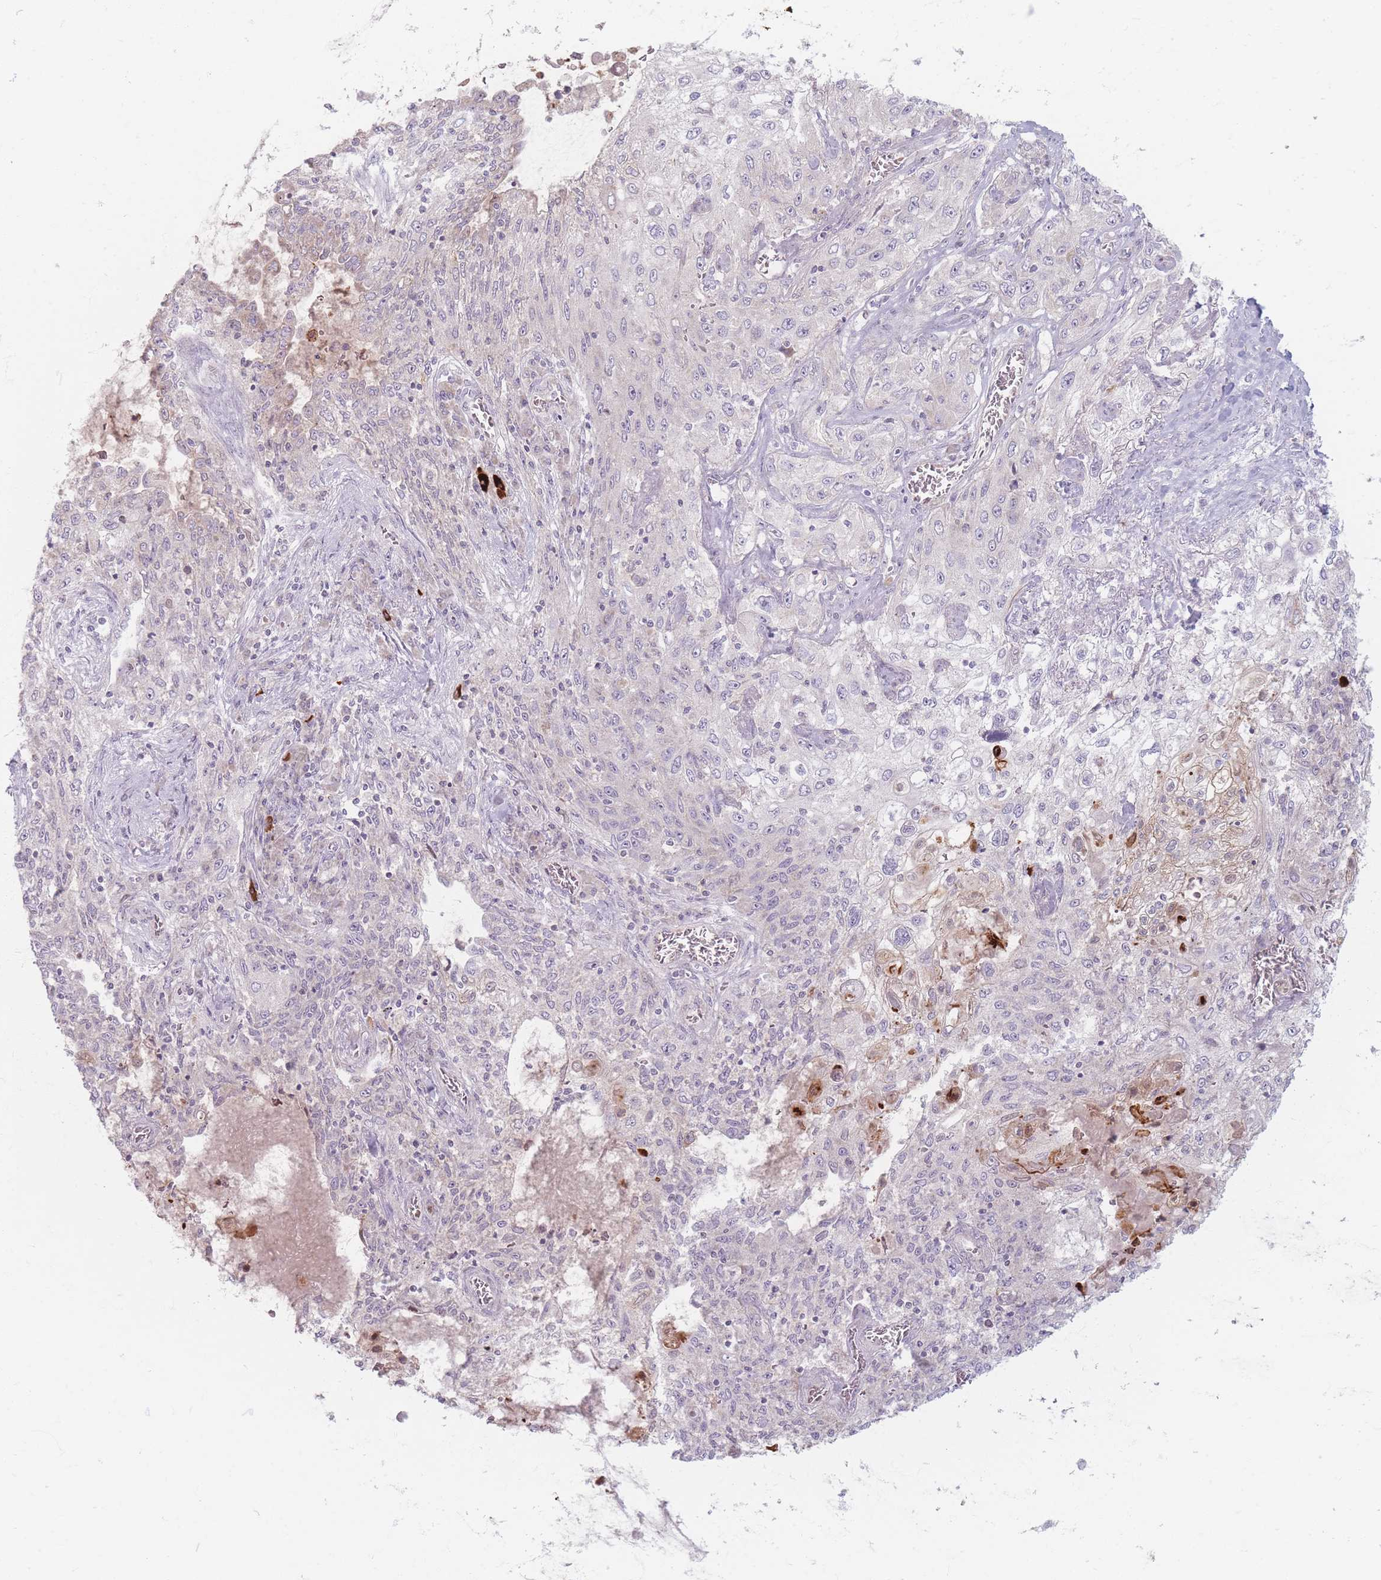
{"staining": {"intensity": "negative", "quantity": "none", "location": "none"}, "tissue": "lung cancer", "cell_type": "Tumor cells", "image_type": "cancer", "snomed": [{"axis": "morphology", "description": "Squamous cell carcinoma, NOS"}, {"axis": "topography", "description": "Lung"}], "caption": "Immunohistochemistry micrograph of human lung cancer (squamous cell carcinoma) stained for a protein (brown), which demonstrates no positivity in tumor cells. (DAB immunohistochemistry (IHC) with hematoxylin counter stain).", "gene": "CHCHD7", "patient": {"sex": "female", "age": 69}}